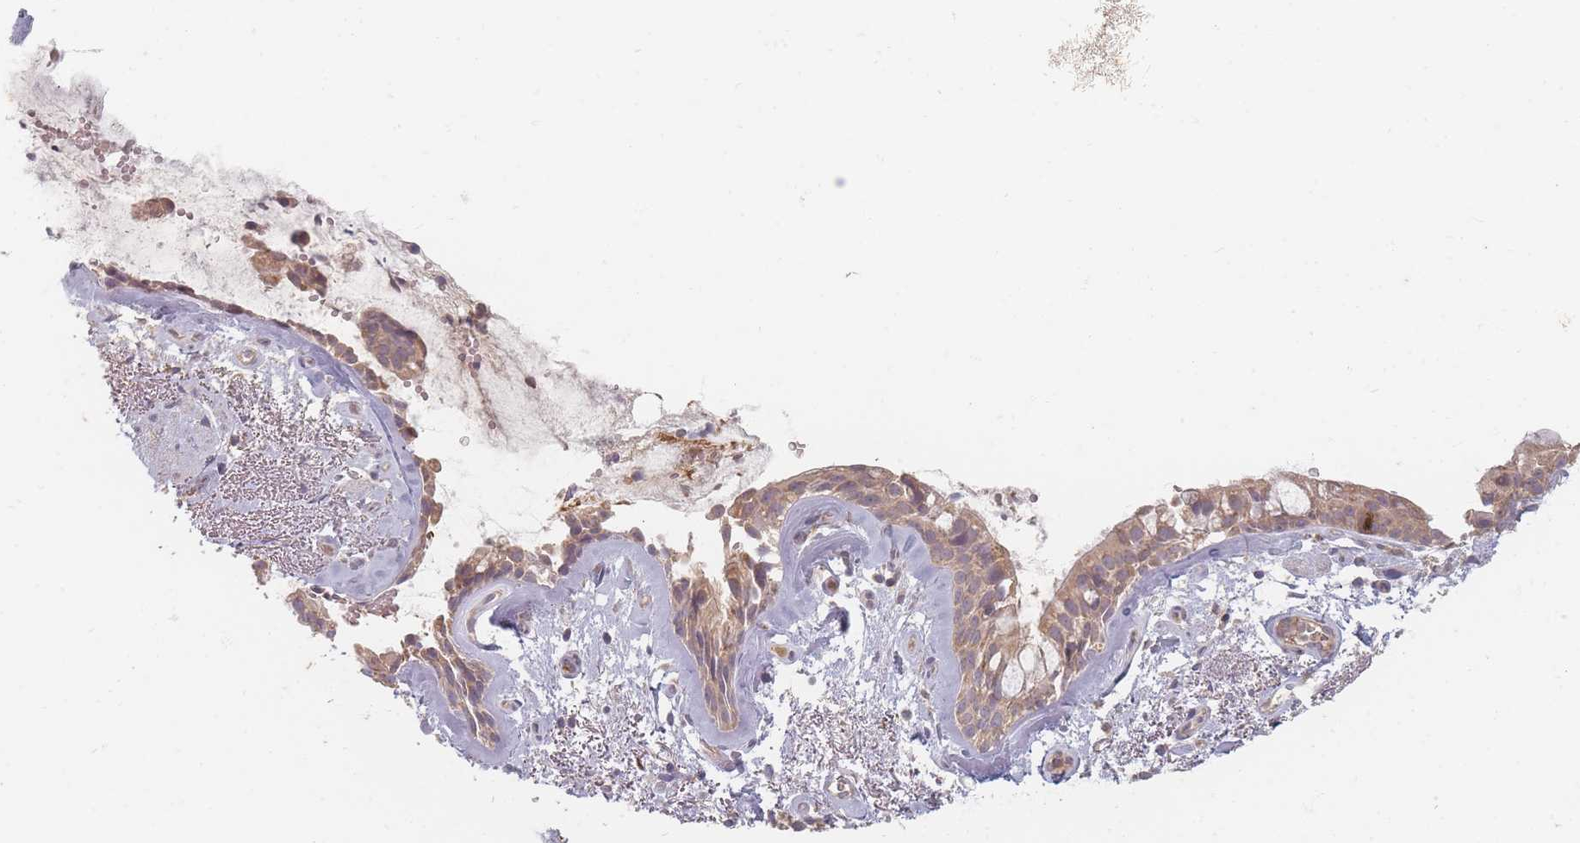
{"staining": {"intensity": "moderate", "quantity": ">75%", "location": "cytoplasmic/membranous"}, "tissue": "bronchus", "cell_type": "Respiratory epithelial cells", "image_type": "normal", "snomed": [{"axis": "morphology", "description": "Normal tissue, NOS"}, {"axis": "topography", "description": "Cartilage tissue"}, {"axis": "topography", "description": "Bronchus"}], "caption": "Immunohistochemistry (IHC) histopathology image of benign human bronchus stained for a protein (brown), which shows medium levels of moderate cytoplasmic/membranous positivity in about >75% of respiratory epithelial cells.", "gene": "SLC35F3", "patient": {"sex": "female", "age": 66}}